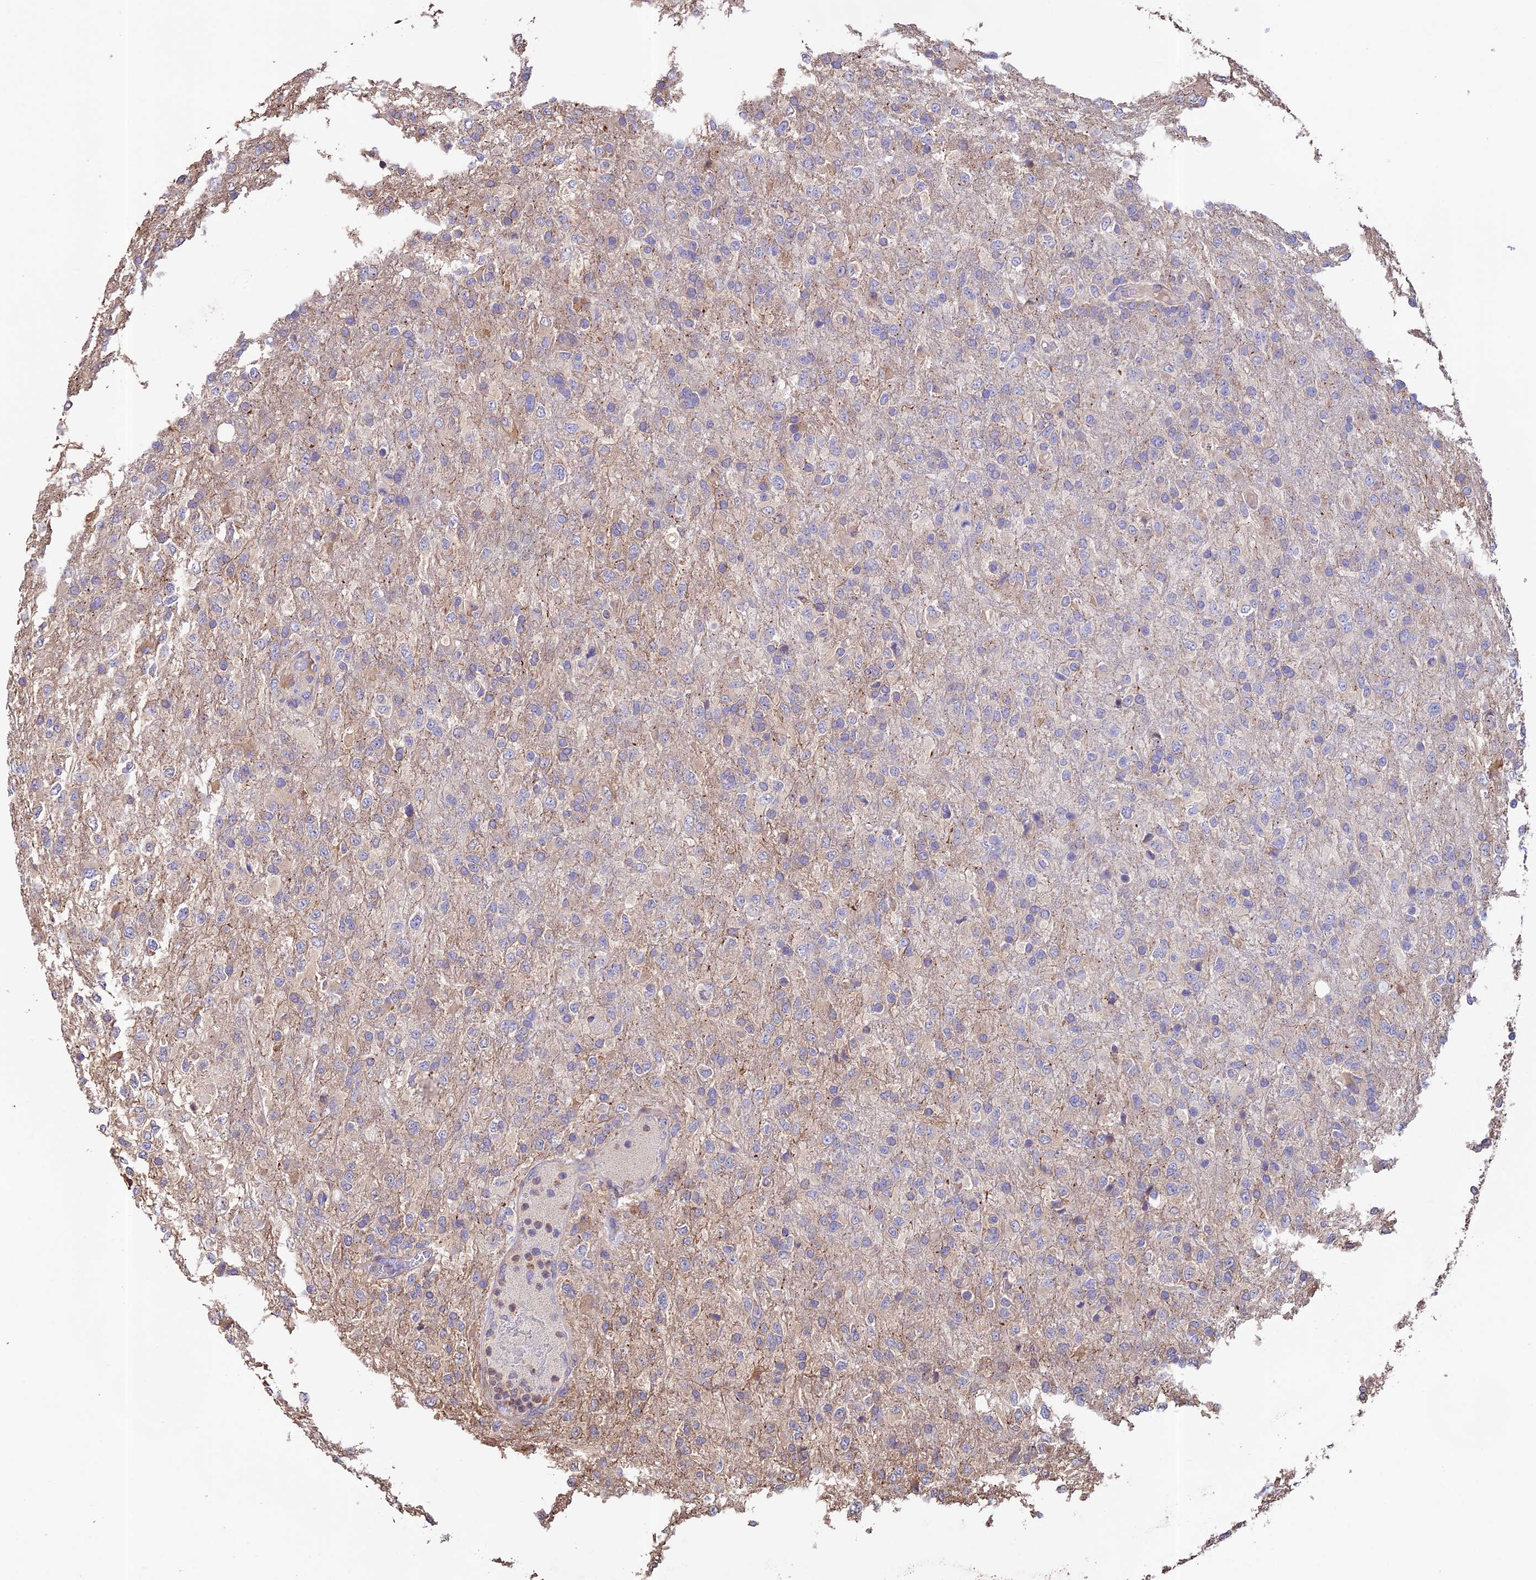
{"staining": {"intensity": "negative", "quantity": "none", "location": "none"}, "tissue": "glioma", "cell_type": "Tumor cells", "image_type": "cancer", "snomed": [{"axis": "morphology", "description": "Glioma, malignant, High grade"}, {"axis": "topography", "description": "Brain"}], "caption": "IHC micrograph of human malignant high-grade glioma stained for a protein (brown), which reveals no staining in tumor cells.", "gene": "EMC3", "patient": {"sex": "female", "age": 74}}